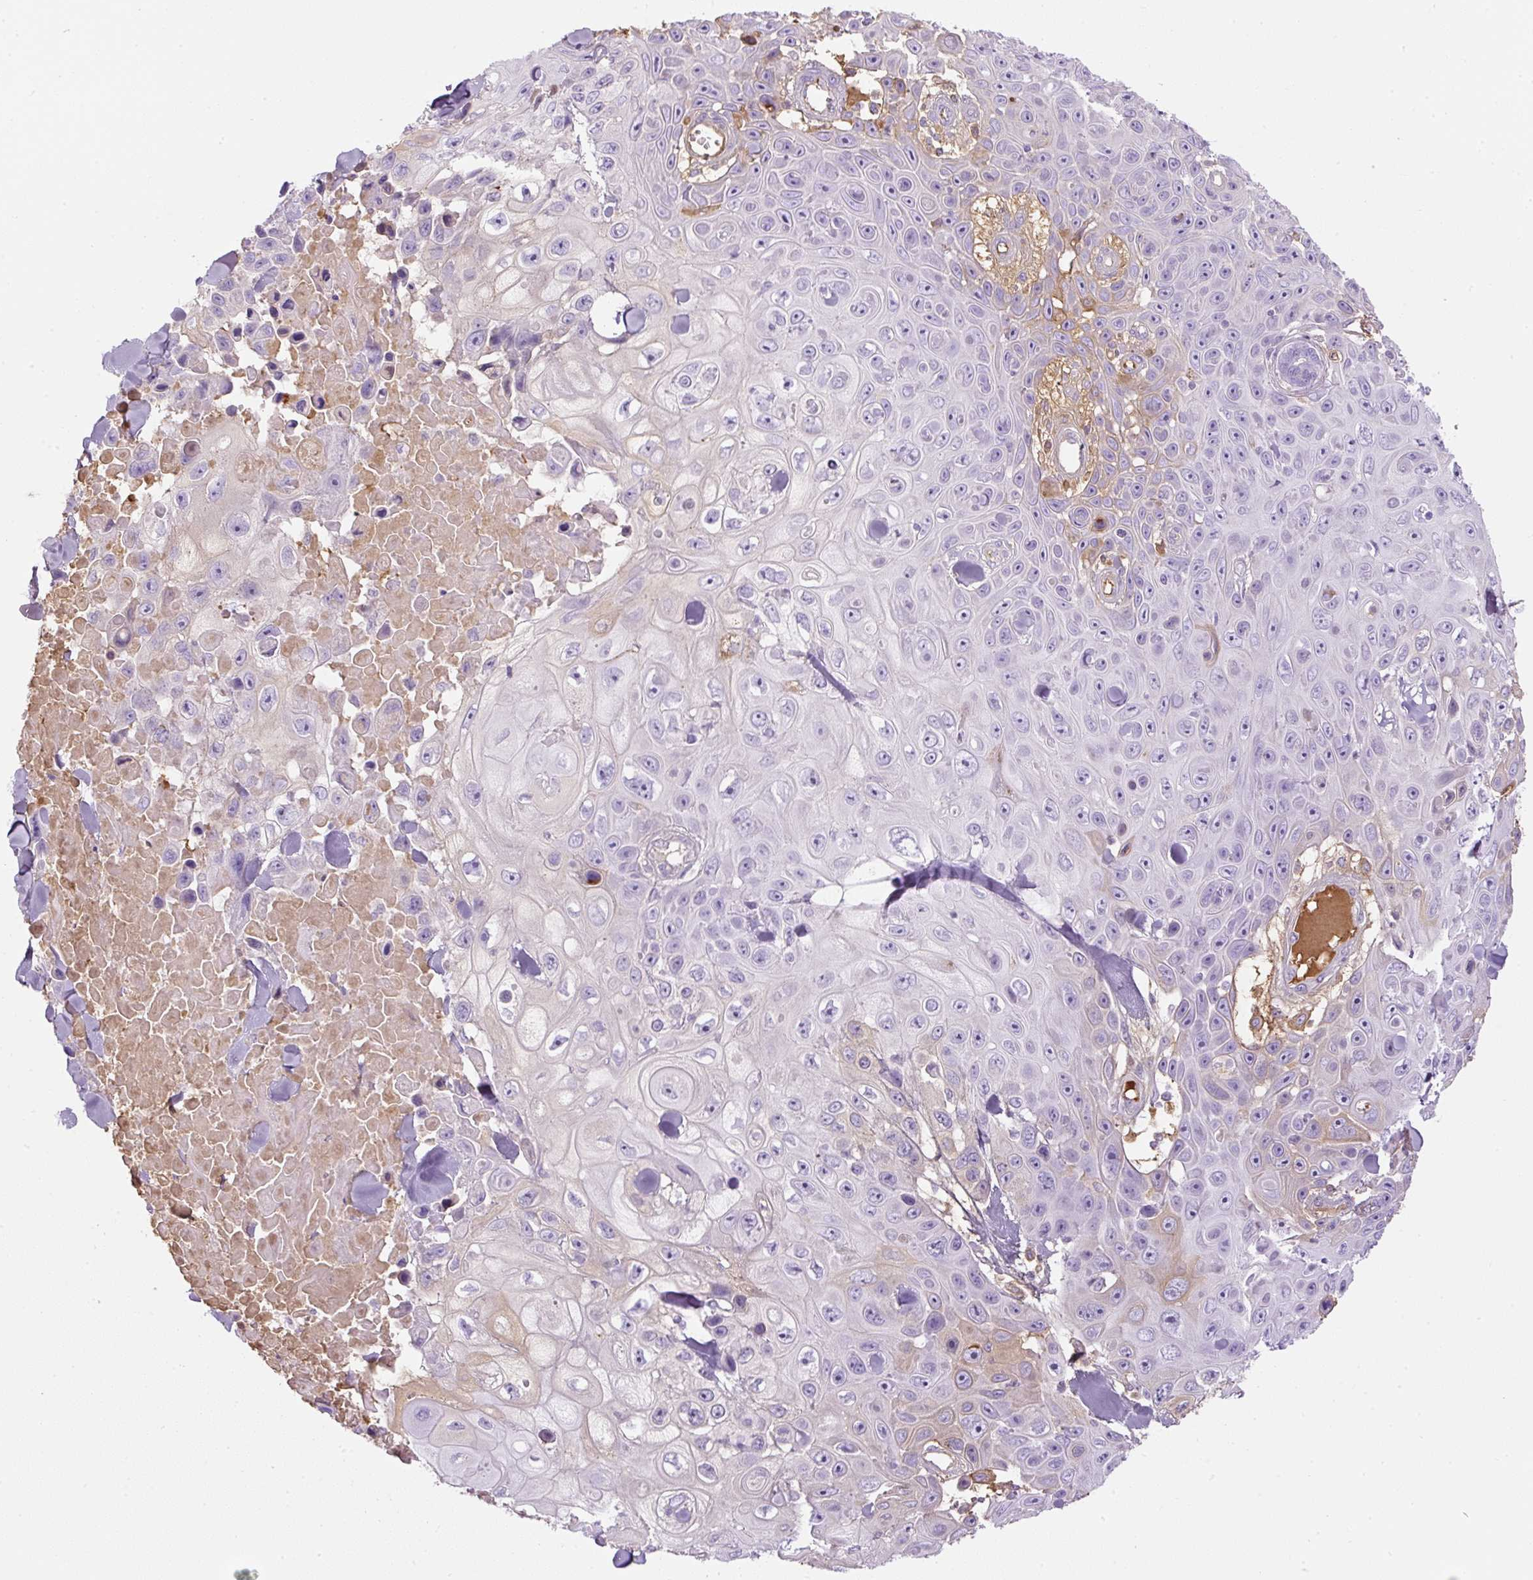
{"staining": {"intensity": "negative", "quantity": "none", "location": "none"}, "tissue": "skin cancer", "cell_type": "Tumor cells", "image_type": "cancer", "snomed": [{"axis": "morphology", "description": "Squamous cell carcinoma, NOS"}, {"axis": "topography", "description": "Skin"}], "caption": "This photomicrograph is of skin cancer stained with immunohistochemistry (IHC) to label a protein in brown with the nuclei are counter-stained blue. There is no staining in tumor cells.", "gene": "APOA1", "patient": {"sex": "male", "age": 82}}